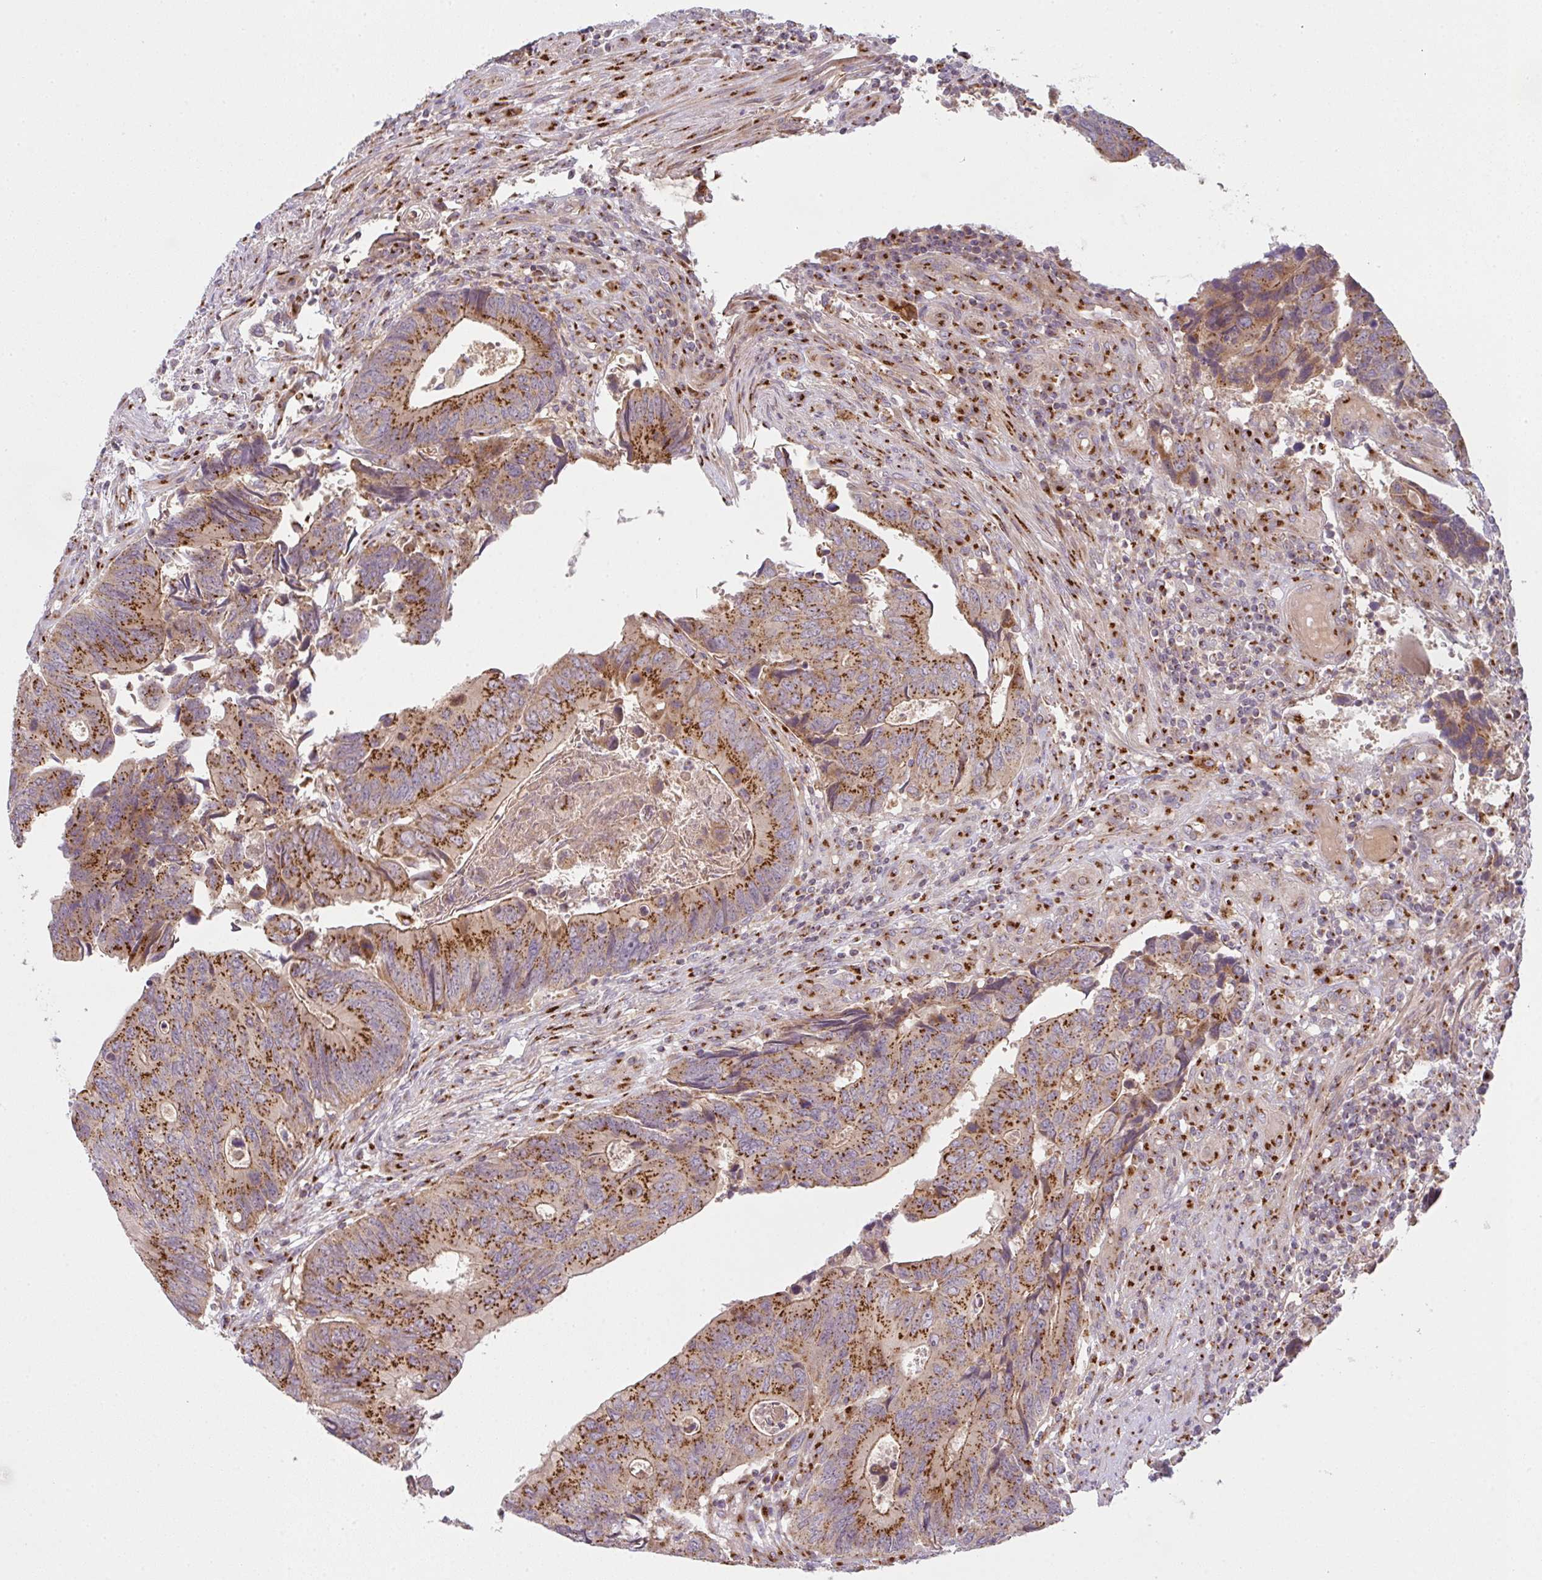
{"staining": {"intensity": "strong", "quantity": ">75%", "location": "cytoplasmic/membranous"}, "tissue": "colorectal cancer", "cell_type": "Tumor cells", "image_type": "cancer", "snomed": [{"axis": "morphology", "description": "Adenocarcinoma, NOS"}, {"axis": "topography", "description": "Colon"}], "caption": "A histopathology image showing strong cytoplasmic/membranous staining in about >75% of tumor cells in adenocarcinoma (colorectal), as visualized by brown immunohistochemical staining.", "gene": "GVQW3", "patient": {"sex": "male", "age": 87}}